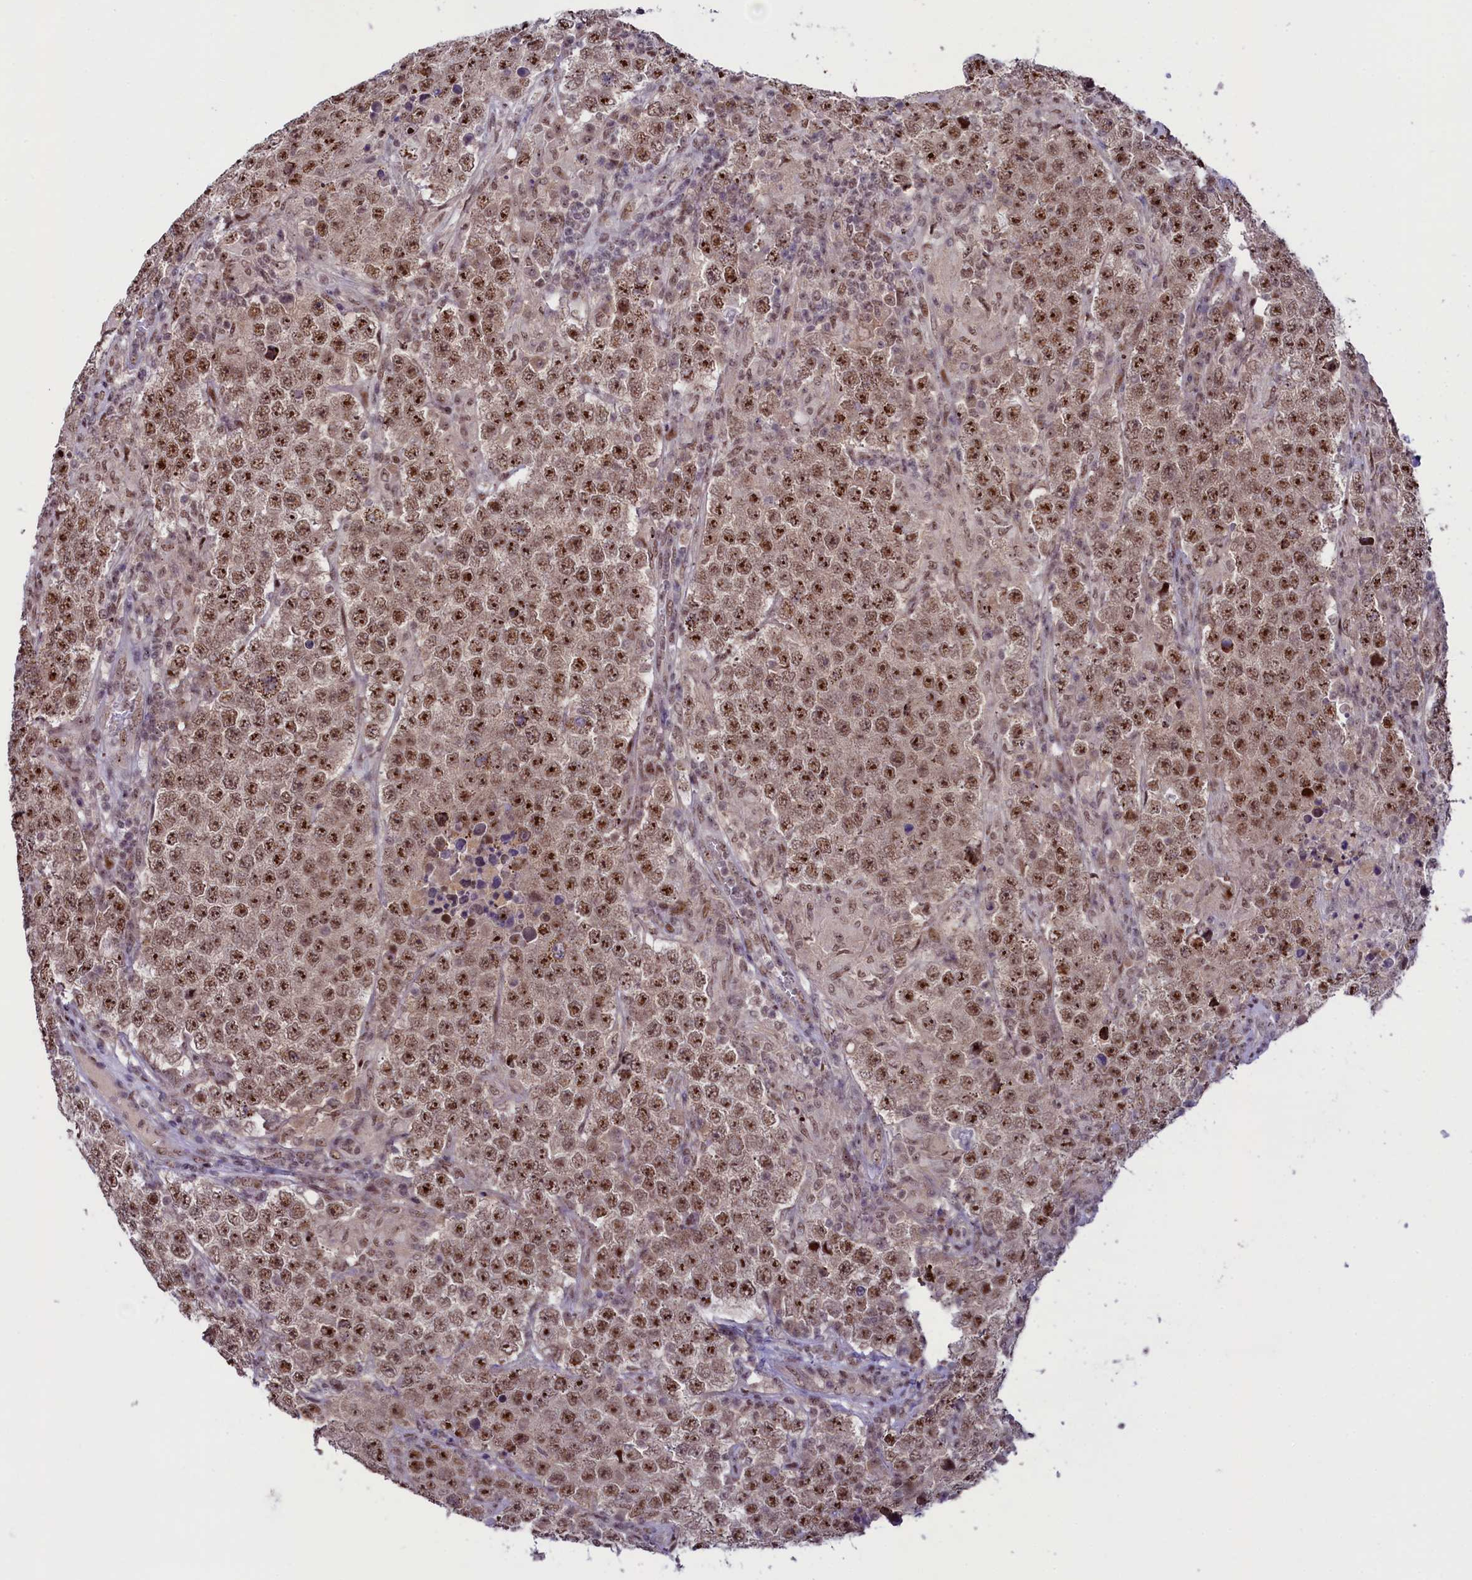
{"staining": {"intensity": "moderate", "quantity": ">75%", "location": "nuclear"}, "tissue": "testis cancer", "cell_type": "Tumor cells", "image_type": "cancer", "snomed": [{"axis": "morphology", "description": "Normal tissue, NOS"}, {"axis": "morphology", "description": "Urothelial carcinoma, High grade"}, {"axis": "morphology", "description": "Seminoma, NOS"}, {"axis": "morphology", "description": "Carcinoma, Embryonal, NOS"}, {"axis": "topography", "description": "Urinary bladder"}, {"axis": "topography", "description": "Testis"}], "caption": "Brown immunohistochemical staining in testis cancer demonstrates moderate nuclear positivity in about >75% of tumor cells.", "gene": "ANKS3", "patient": {"sex": "male", "age": 41}}